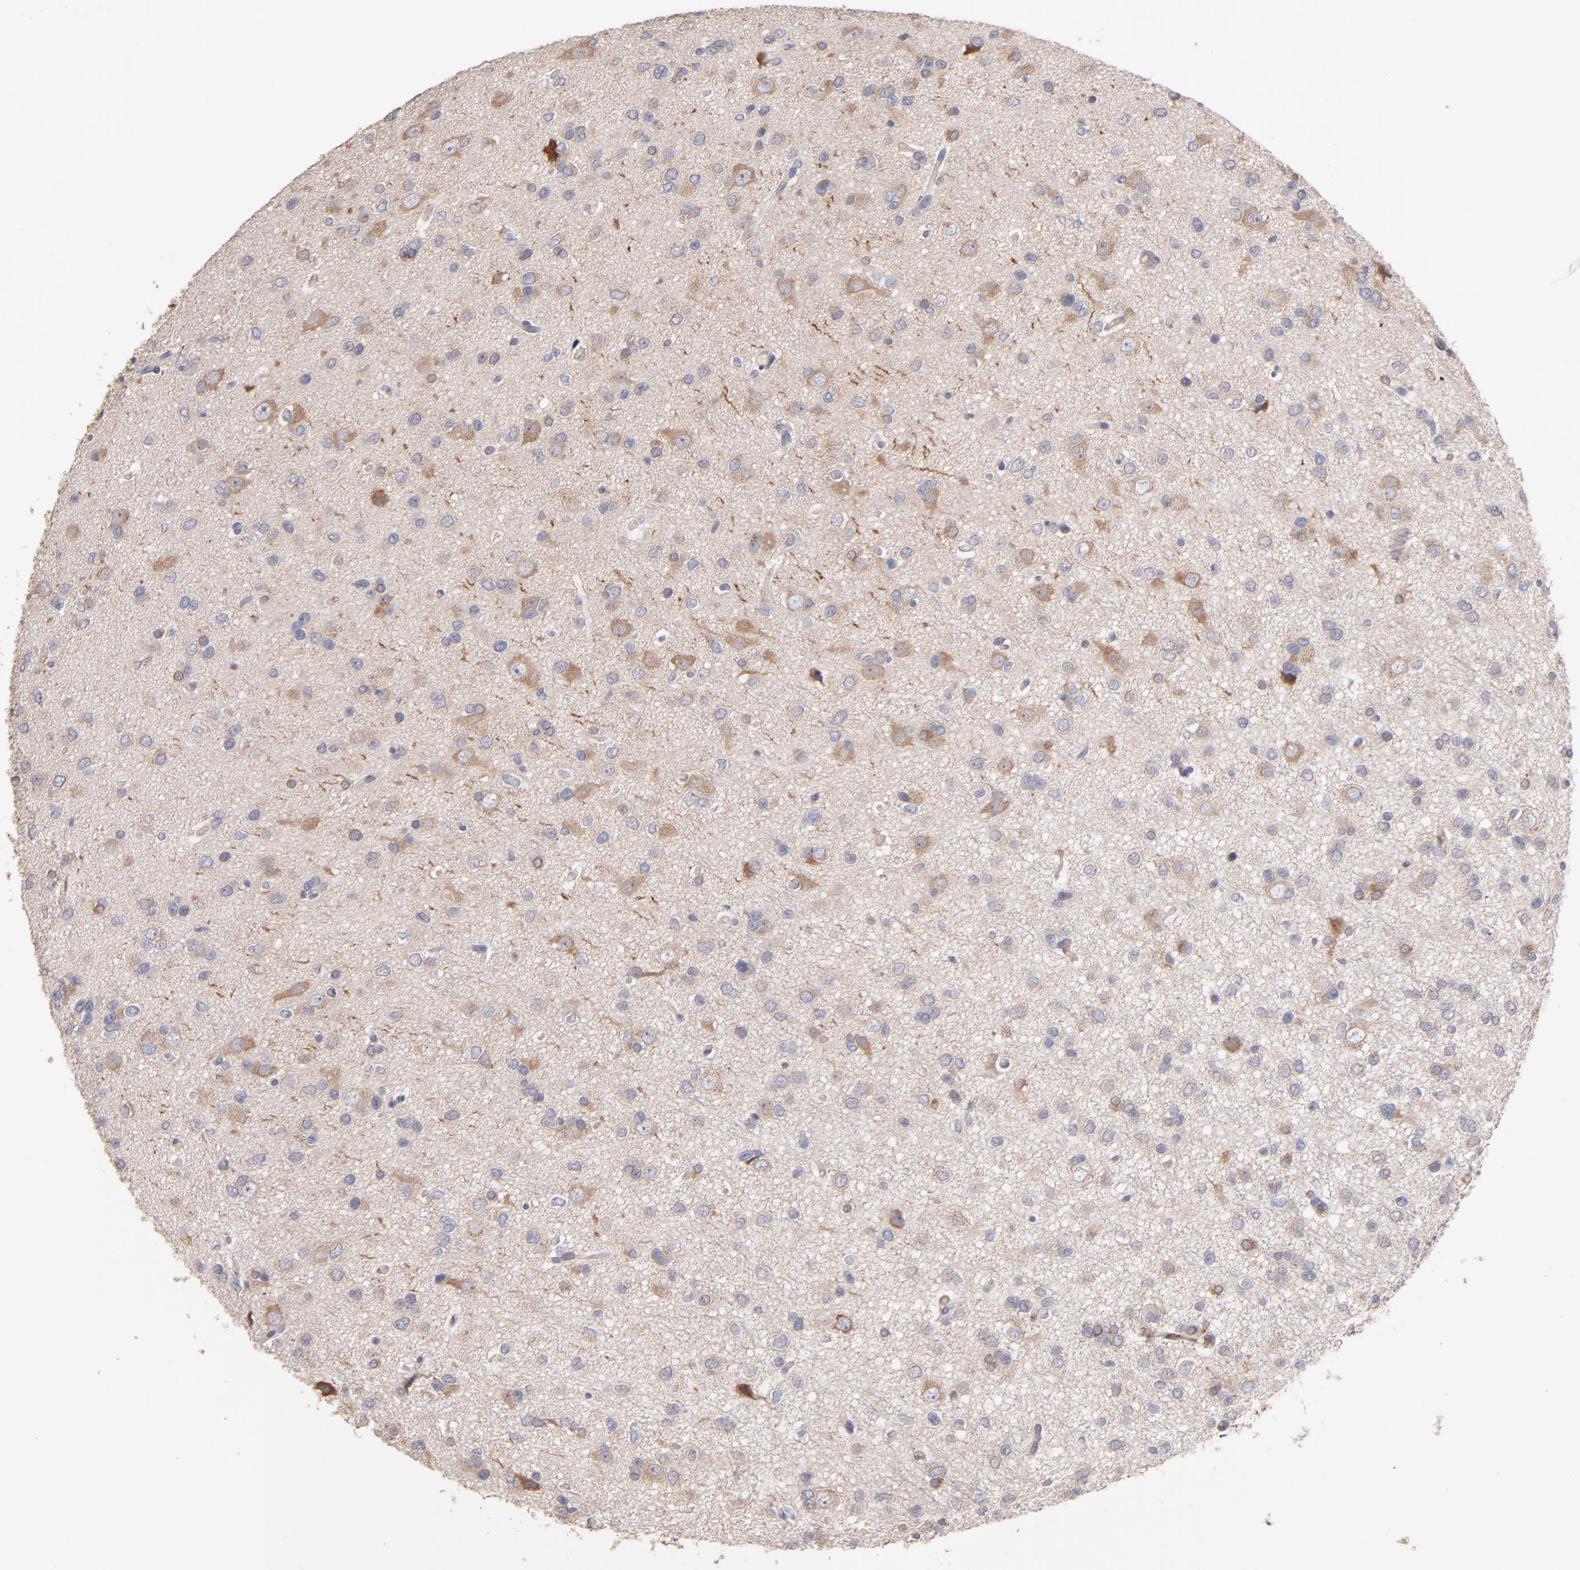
{"staining": {"intensity": "weak", "quantity": ">75%", "location": "cytoplasmic/membranous"}, "tissue": "glioma", "cell_type": "Tumor cells", "image_type": "cancer", "snomed": [{"axis": "morphology", "description": "Glioma, malignant, Low grade"}, {"axis": "topography", "description": "Brain"}], "caption": "Tumor cells show weak cytoplasmic/membranous staining in about >75% of cells in glioma. The protein is stained brown, and the nuclei are stained in blue (DAB IHC with brightfield microscopy, high magnification).", "gene": "DACT1", "patient": {"sex": "male", "age": 42}}